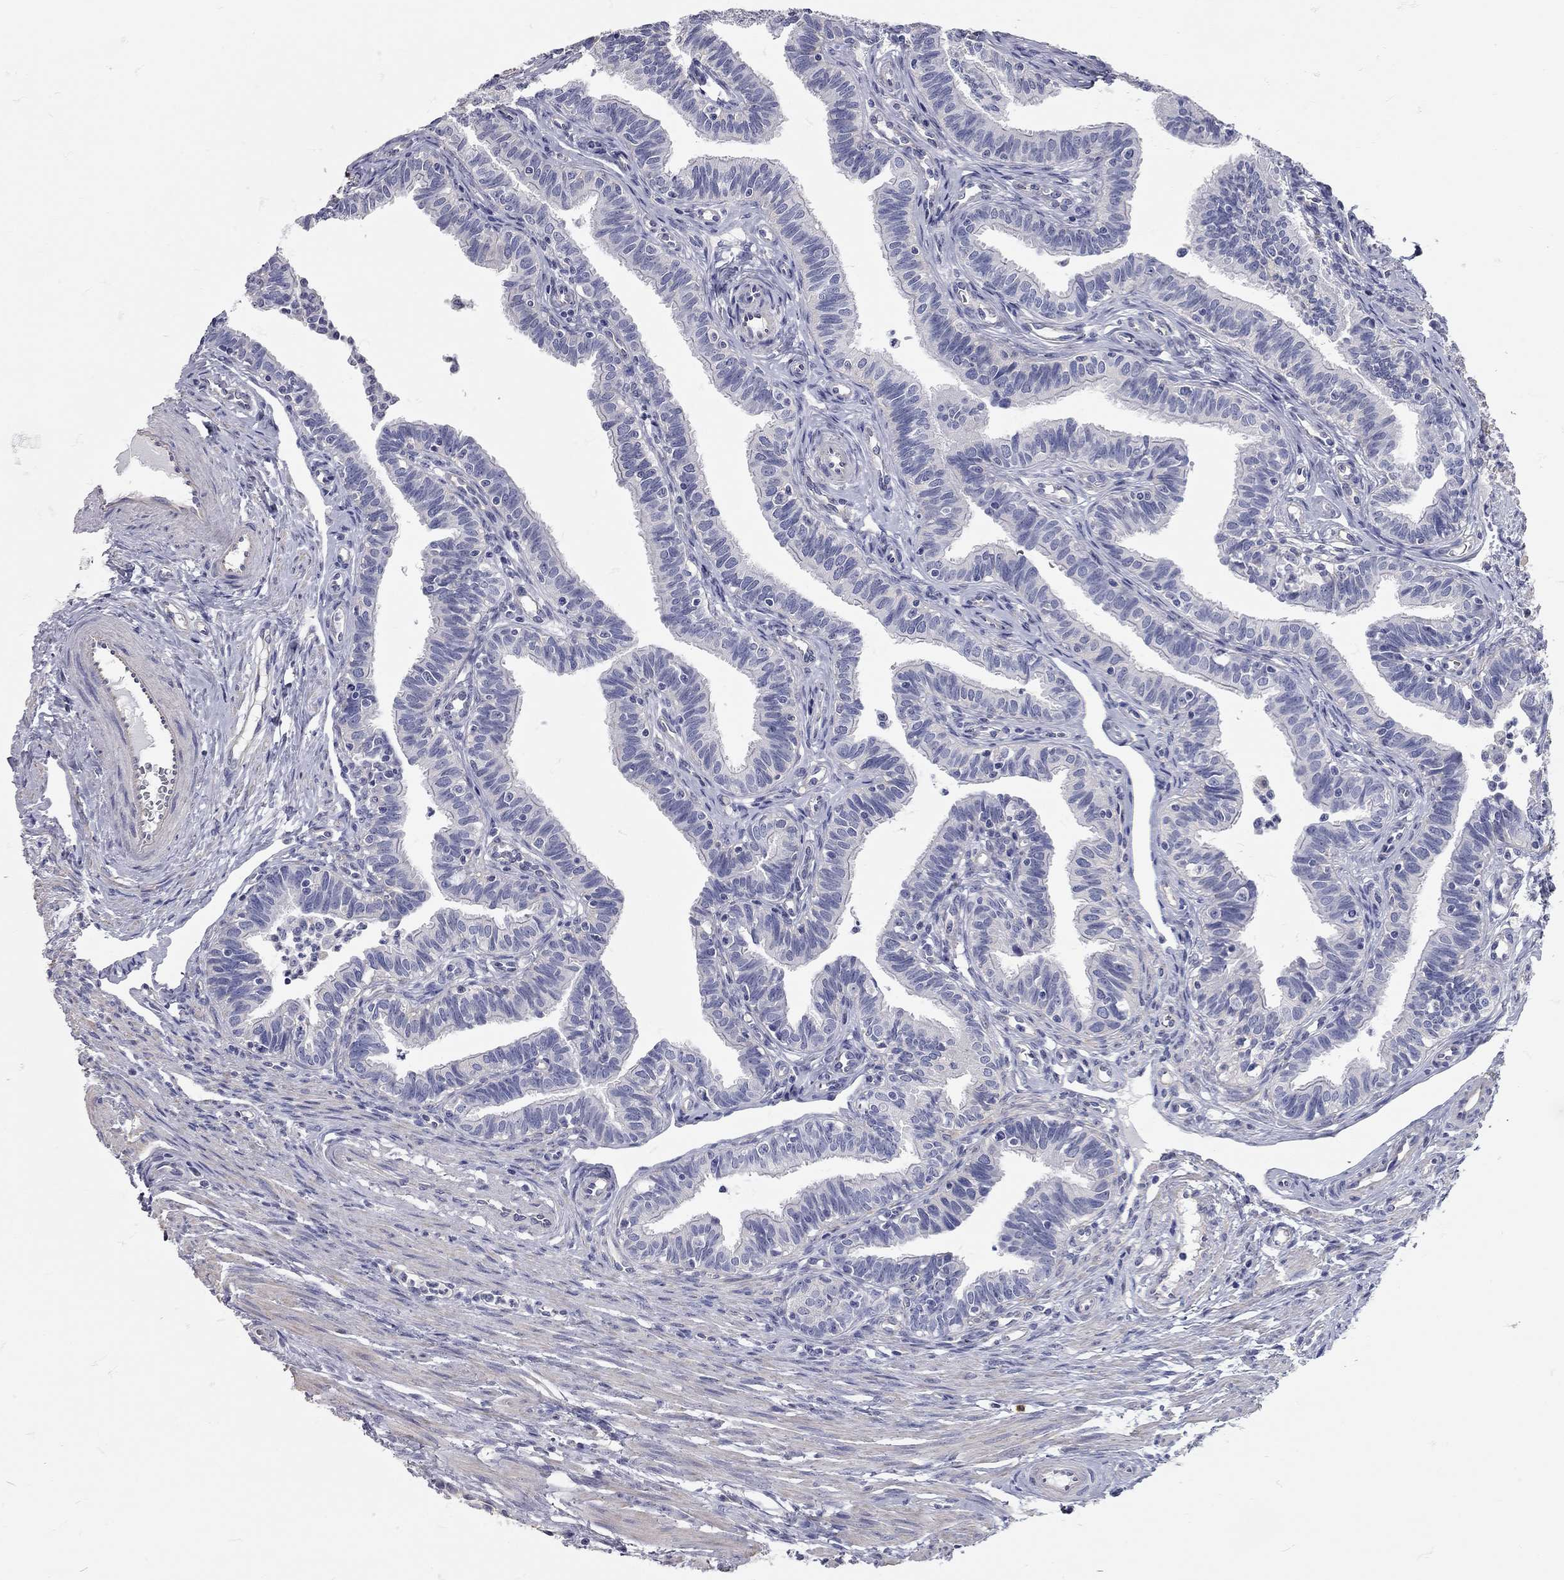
{"staining": {"intensity": "negative", "quantity": "none", "location": "none"}, "tissue": "fallopian tube", "cell_type": "Glandular cells", "image_type": "normal", "snomed": [{"axis": "morphology", "description": "Normal tissue, NOS"}, {"axis": "topography", "description": "Fallopian tube"}], "caption": "Immunohistochemistry photomicrograph of normal fallopian tube: human fallopian tube stained with DAB exhibits no significant protein expression in glandular cells.", "gene": "C10orf90", "patient": {"sex": "female", "age": 36}}